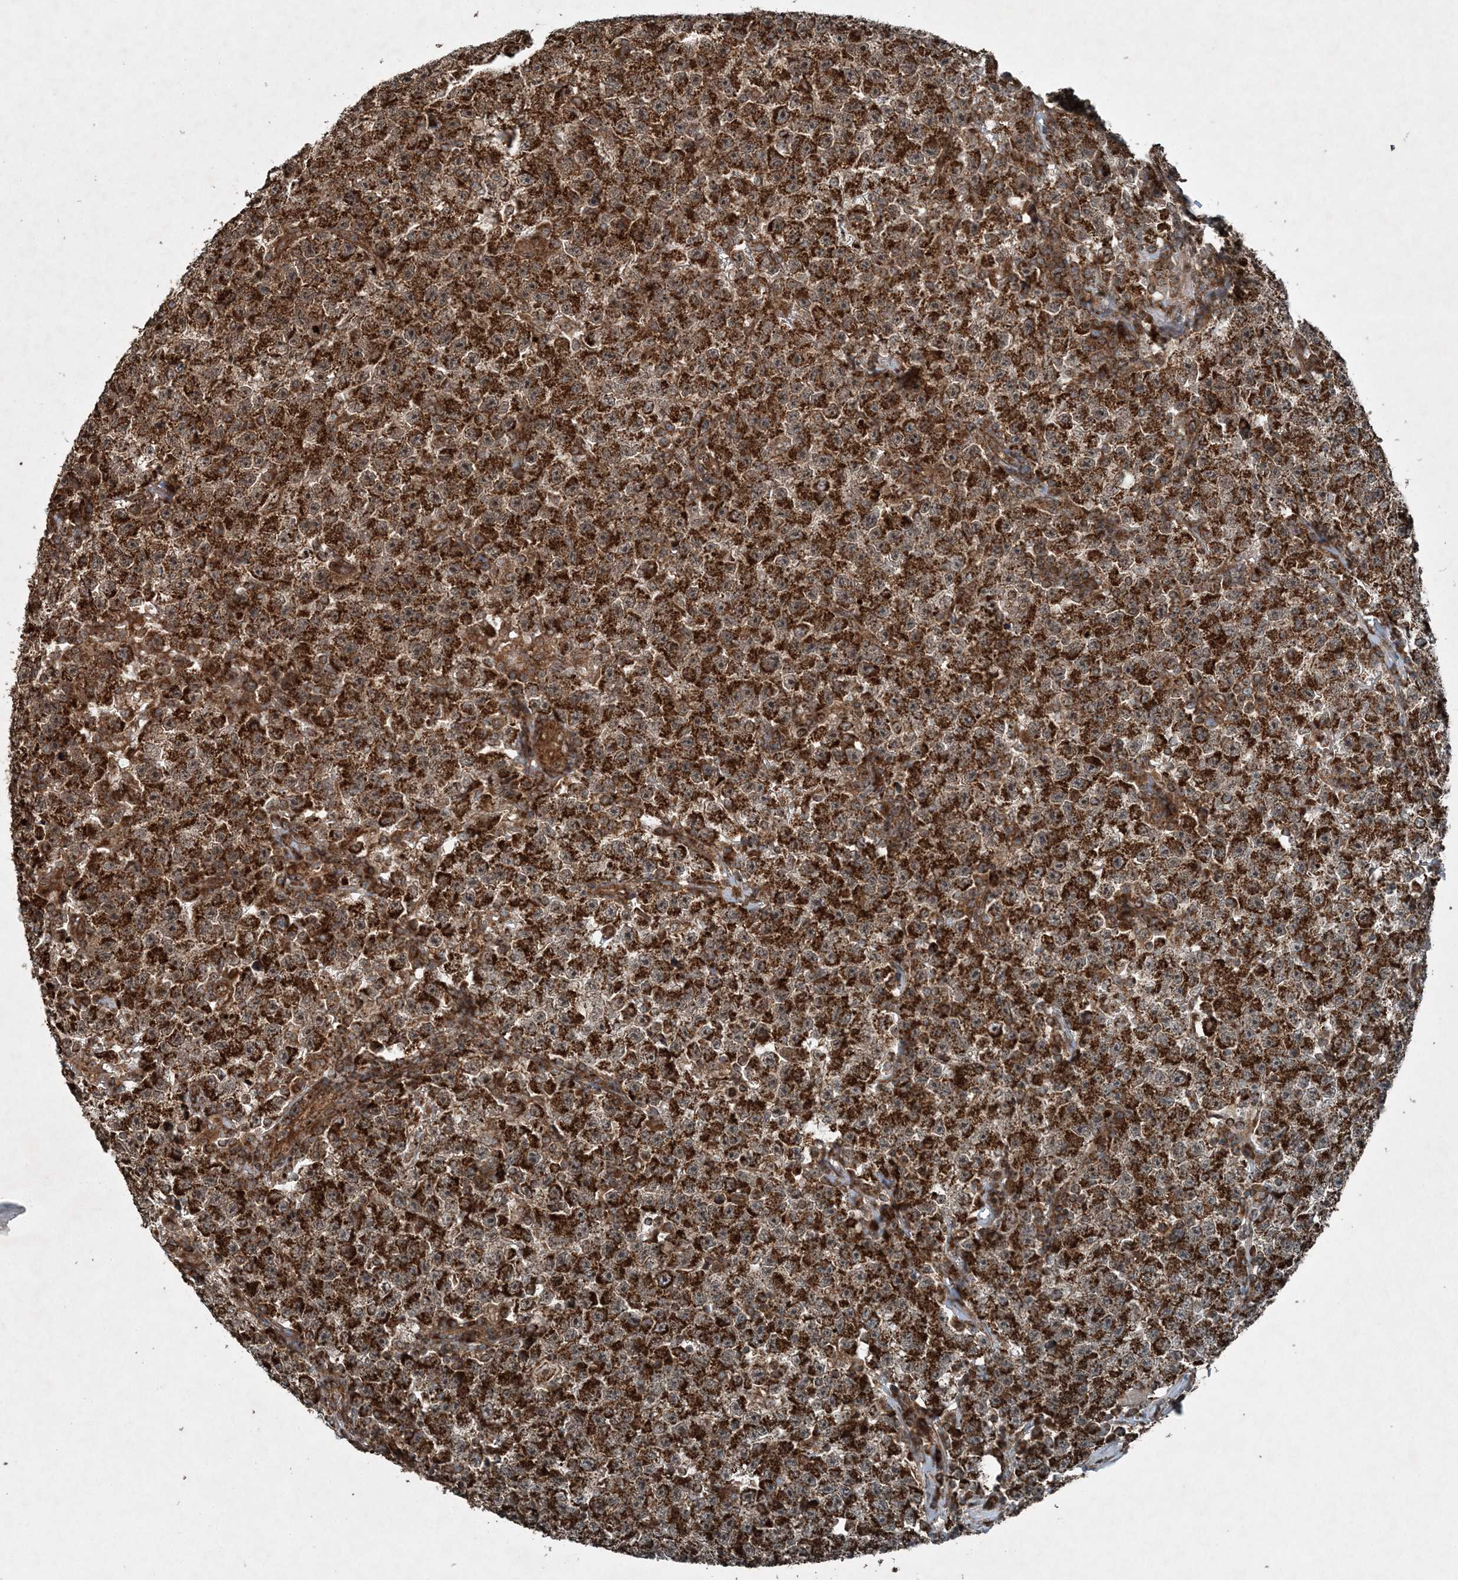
{"staining": {"intensity": "strong", "quantity": ">75%", "location": "cytoplasmic/membranous"}, "tissue": "testis cancer", "cell_type": "Tumor cells", "image_type": "cancer", "snomed": [{"axis": "morphology", "description": "Seminoma, NOS"}, {"axis": "topography", "description": "Testis"}], "caption": "Immunohistochemistry (IHC) staining of testis cancer (seminoma), which demonstrates high levels of strong cytoplasmic/membranous staining in about >75% of tumor cells indicating strong cytoplasmic/membranous protein expression. The staining was performed using DAB (3,3'-diaminobenzidine) (brown) for protein detection and nuclei were counterstained in hematoxylin (blue).", "gene": "COPS7B", "patient": {"sex": "male", "age": 22}}